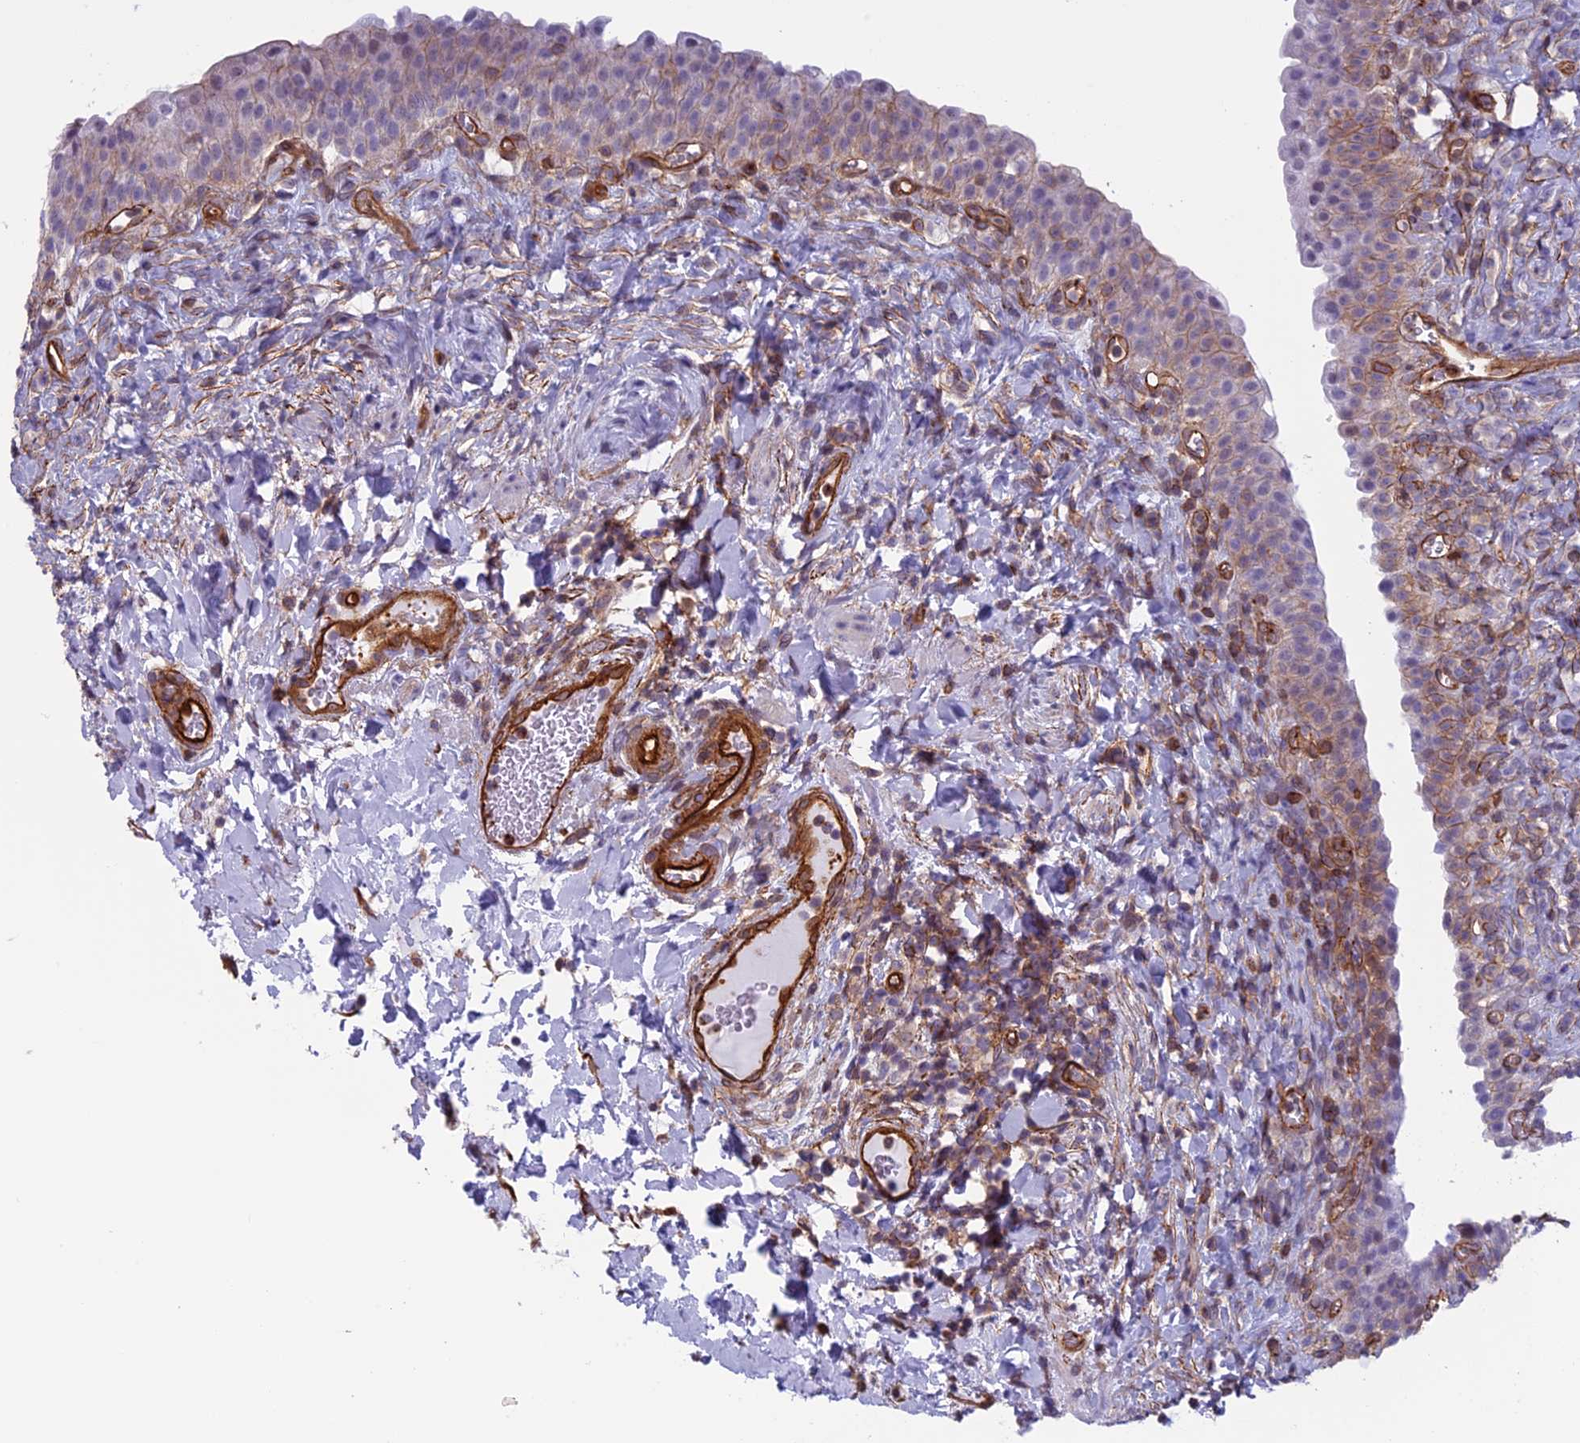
{"staining": {"intensity": "weak", "quantity": "25%-75%", "location": "cytoplasmic/membranous"}, "tissue": "urinary bladder", "cell_type": "Urothelial cells", "image_type": "normal", "snomed": [{"axis": "morphology", "description": "Normal tissue, NOS"}, {"axis": "morphology", "description": "Inflammation, NOS"}, {"axis": "topography", "description": "Urinary bladder"}], "caption": "Weak cytoplasmic/membranous protein expression is identified in approximately 25%-75% of urothelial cells in urinary bladder.", "gene": "ANGPTL2", "patient": {"sex": "male", "age": 64}}